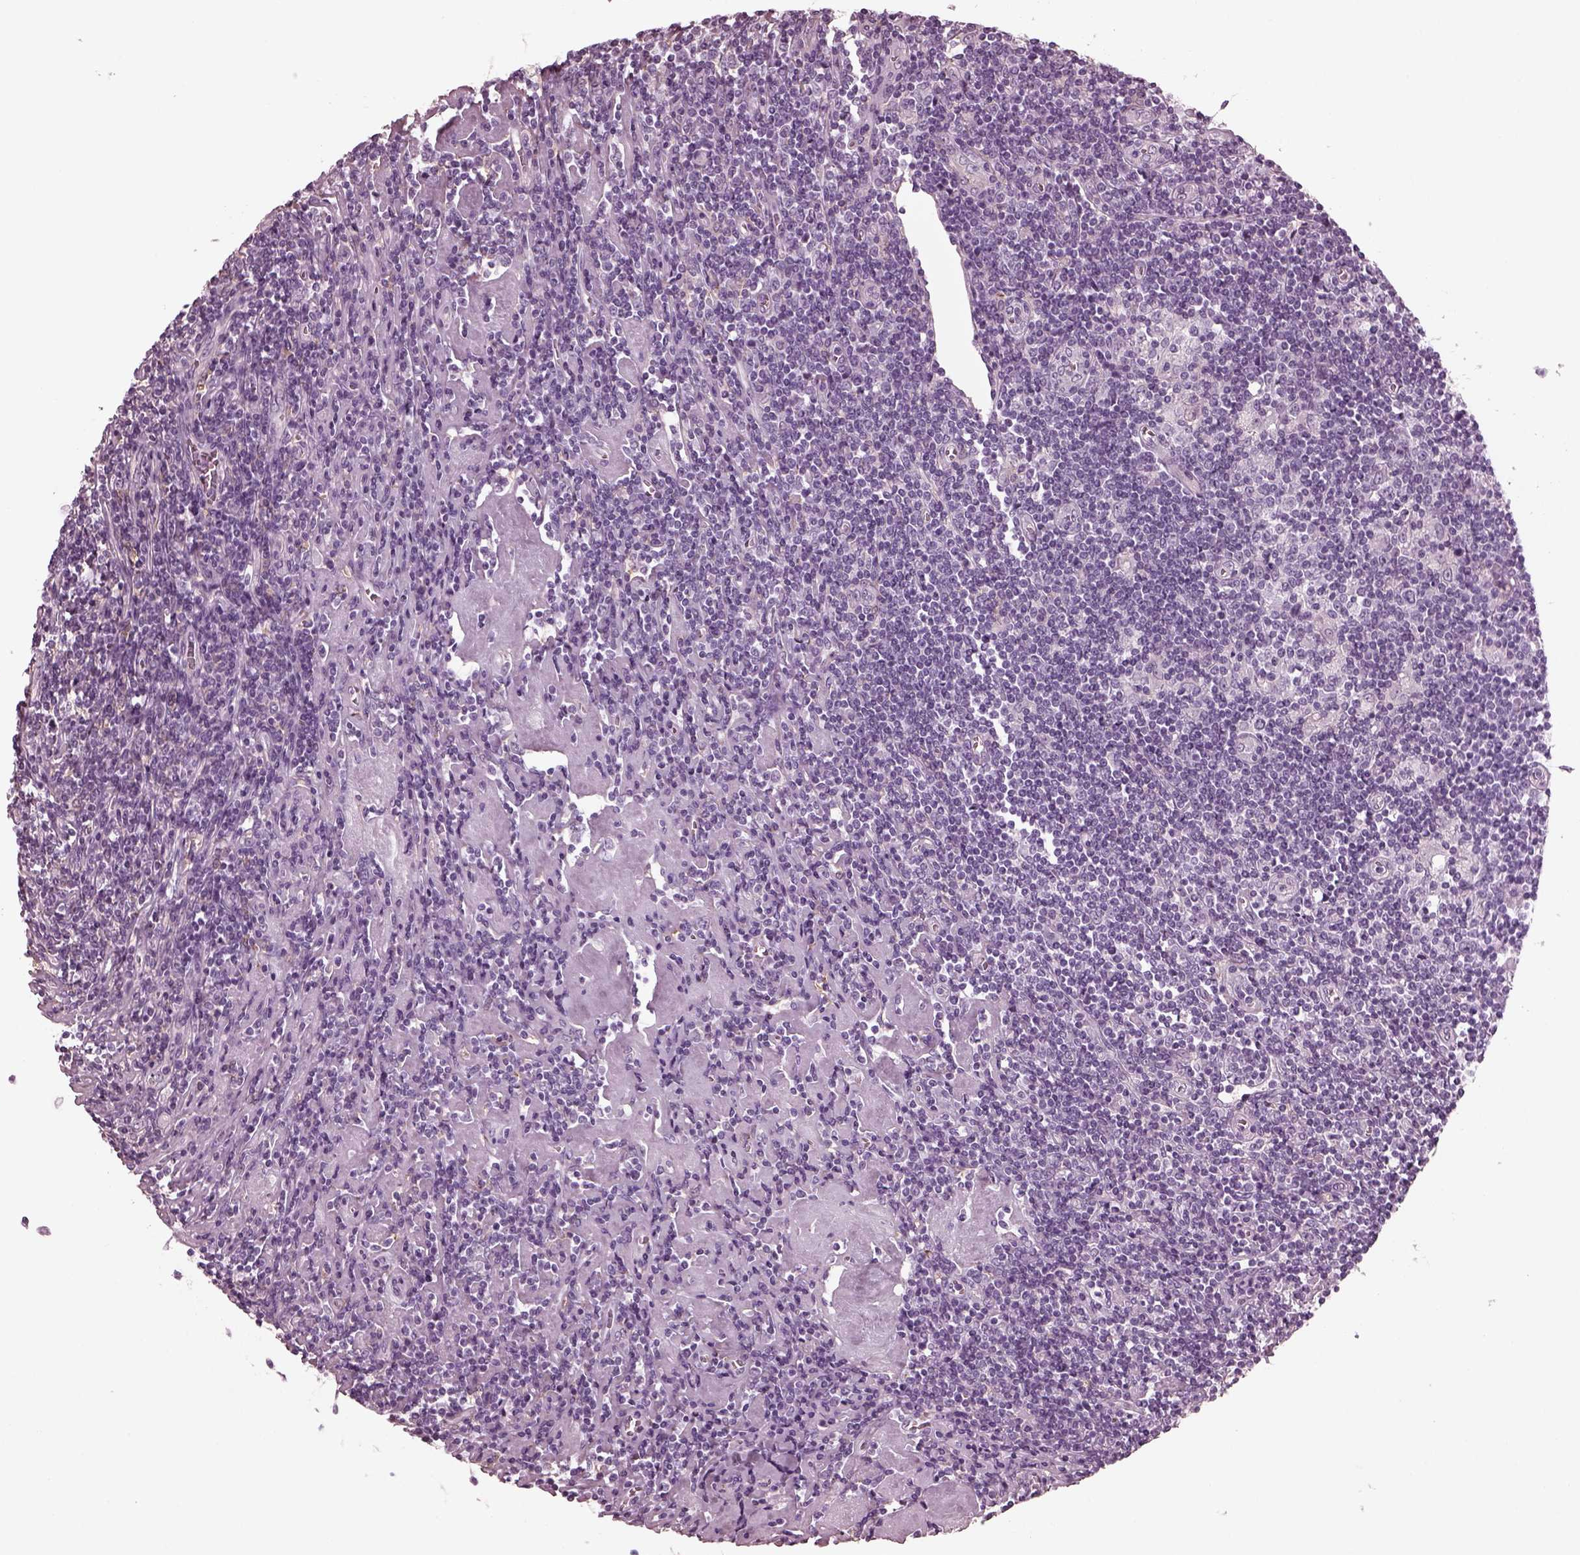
{"staining": {"intensity": "negative", "quantity": "none", "location": "none"}, "tissue": "lymphoma", "cell_type": "Tumor cells", "image_type": "cancer", "snomed": [{"axis": "morphology", "description": "Hodgkin's disease, NOS"}, {"axis": "topography", "description": "Lymph node"}], "caption": "Human Hodgkin's disease stained for a protein using immunohistochemistry (IHC) displays no positivity in tumor cells.", "gene": "CGA", "patient": {"sex": "male", "age": 40}}